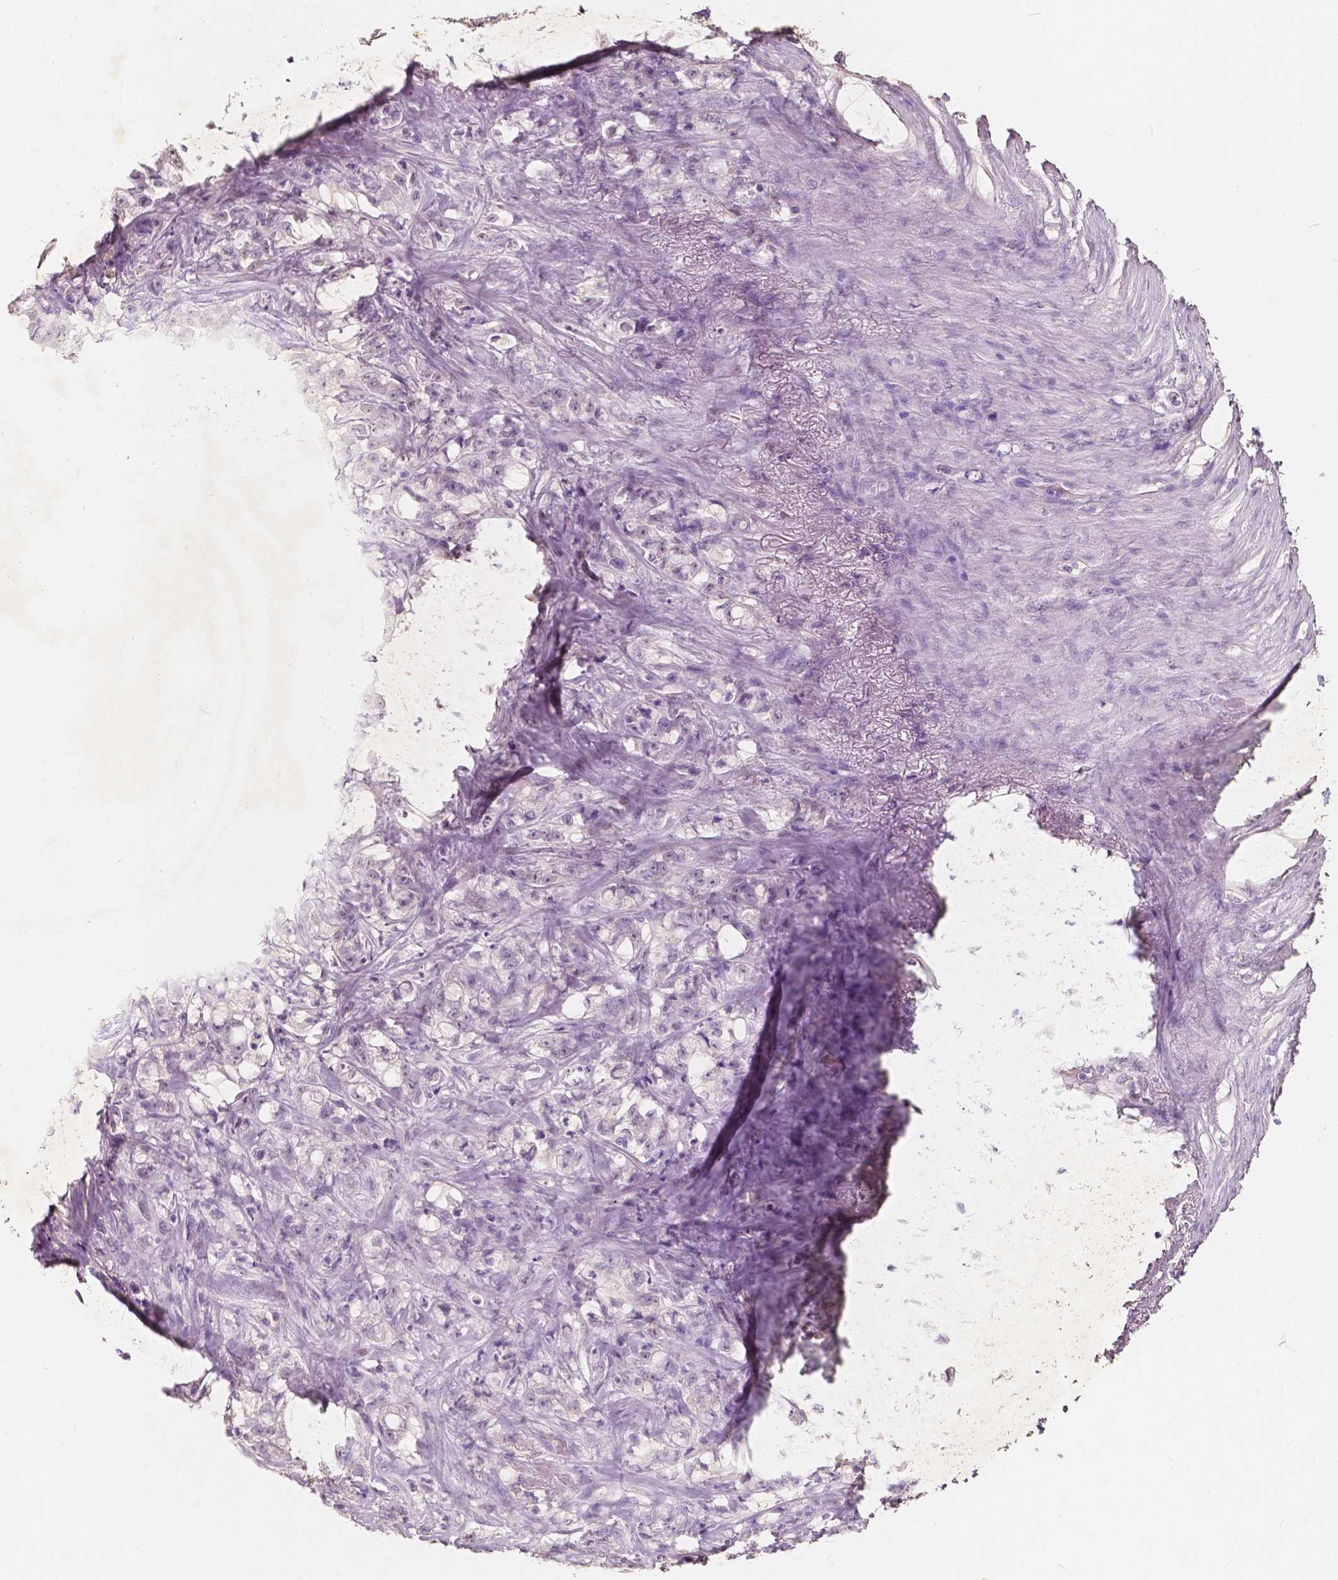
{"staining": {"intensity": "negative", "quantity": "none", "location": "none"}, "tissue": "stomach cancer", "cell_type": "Tumor cells", "image_type": "cancer", "snomed": [{"axis": "morphology", "description": "Adenocarcinoma, NOS"}, {"axis": "topography", "description": "Stomach, lower"}], "caption": "Immunohistochemistry (IHC) image of stomach adenocarcinoma stained for a protein (brown), which displays no positivity in tumor cells.", "gene": "SOX15", "patient": {"sex": "male", "age": 88}}